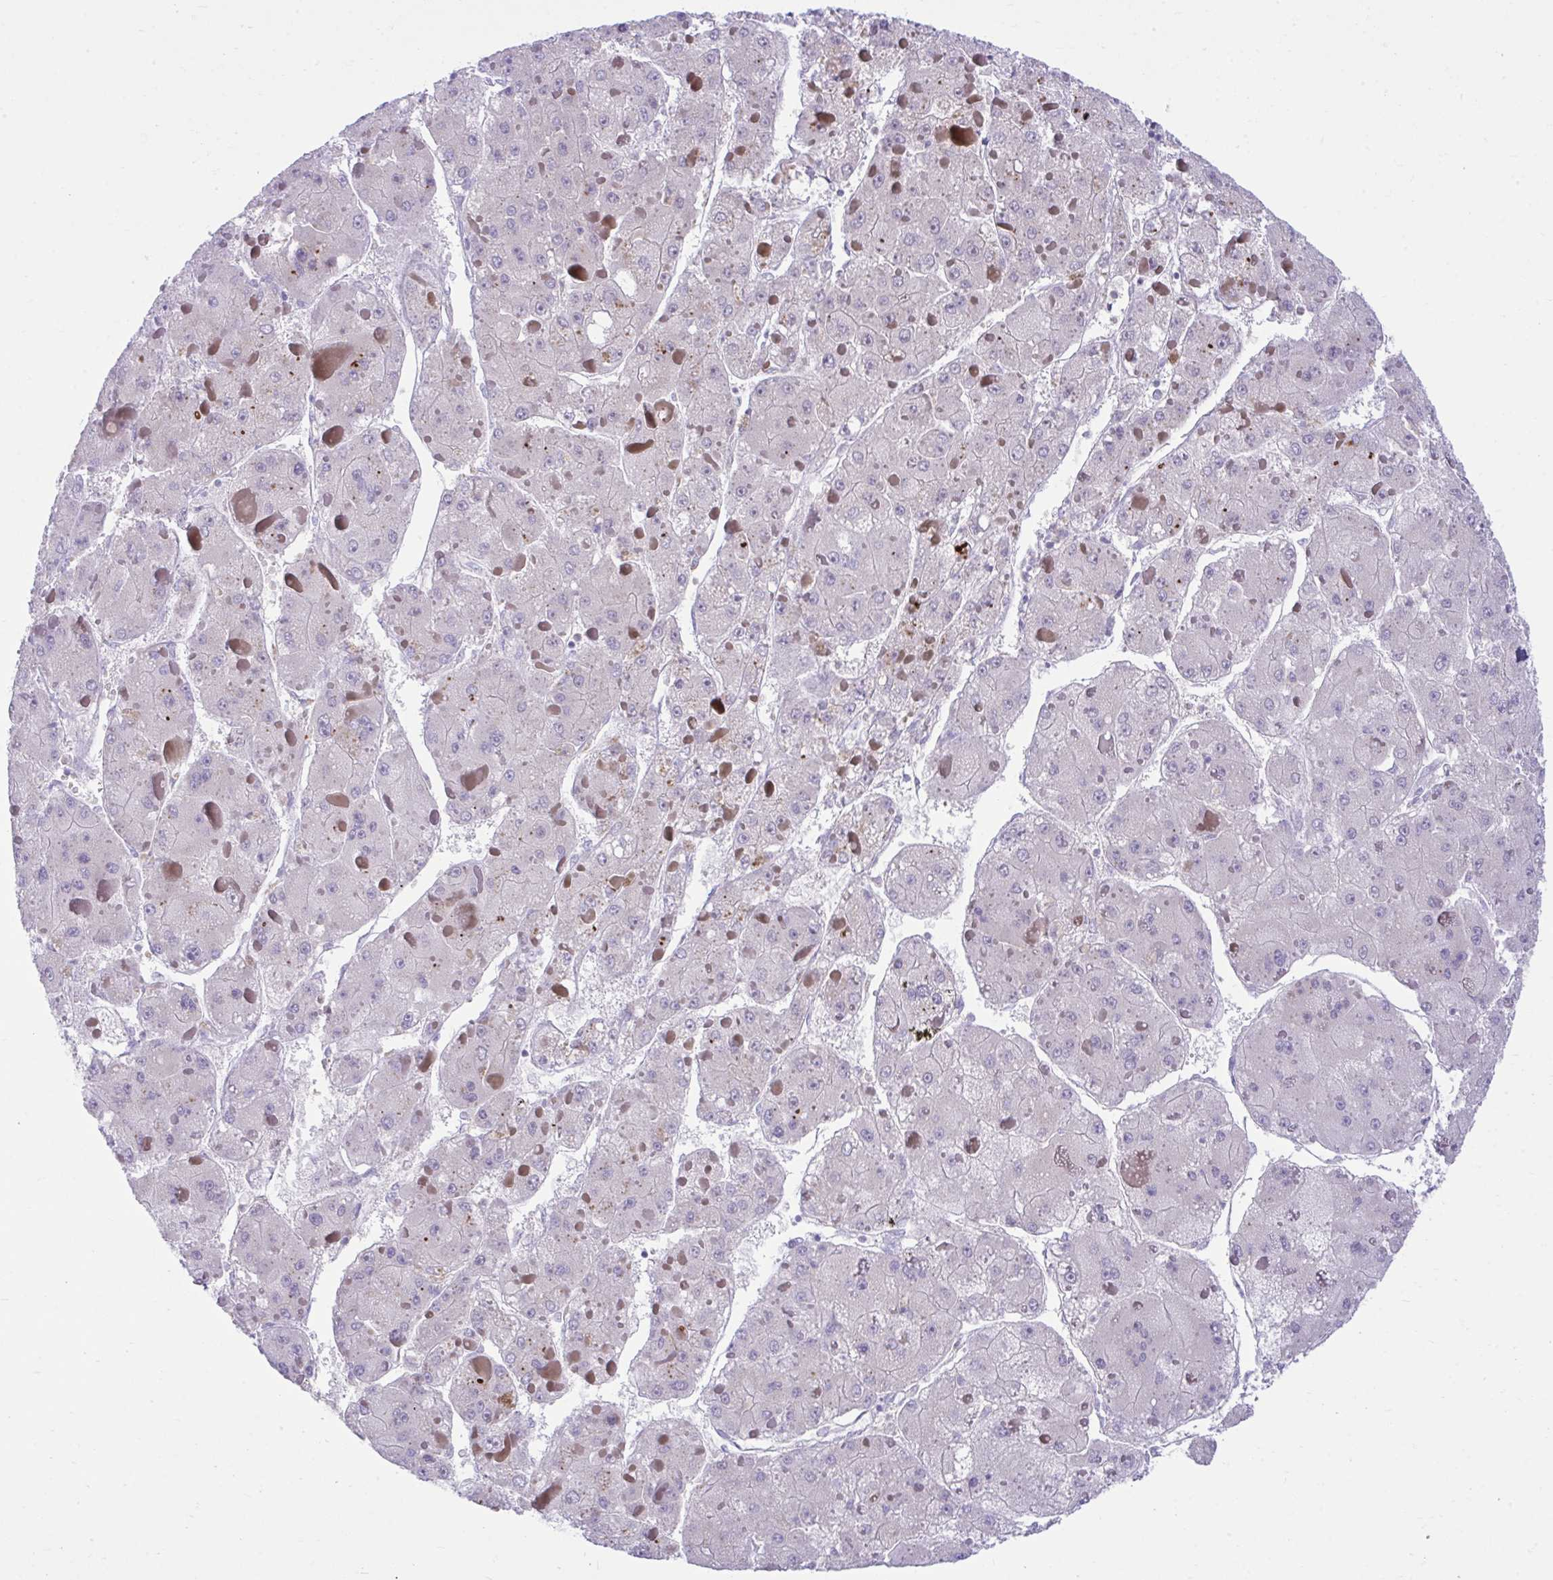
{"staining": {"intensity": "negative", "quantity": "none", "location": "none"}, "tissue": "liver cancer", "cell_type": "Tumor cells", "image_type": "cancer", "snomed": [{"axis": "morphology", "description": "Carcinoma, Hepatocellular, NOS"}, {"axis": "topography", "description": "Liver"}], "caption": "DAB (3,3'-diaminobenzidine) immunohistochemical staining of human liver cancer demonstrates no significant staining in tumor cells. Nuclei are stained in blue.", "gene": "PLEKHH1", "patient": {"sex": "female", "age": 73}}